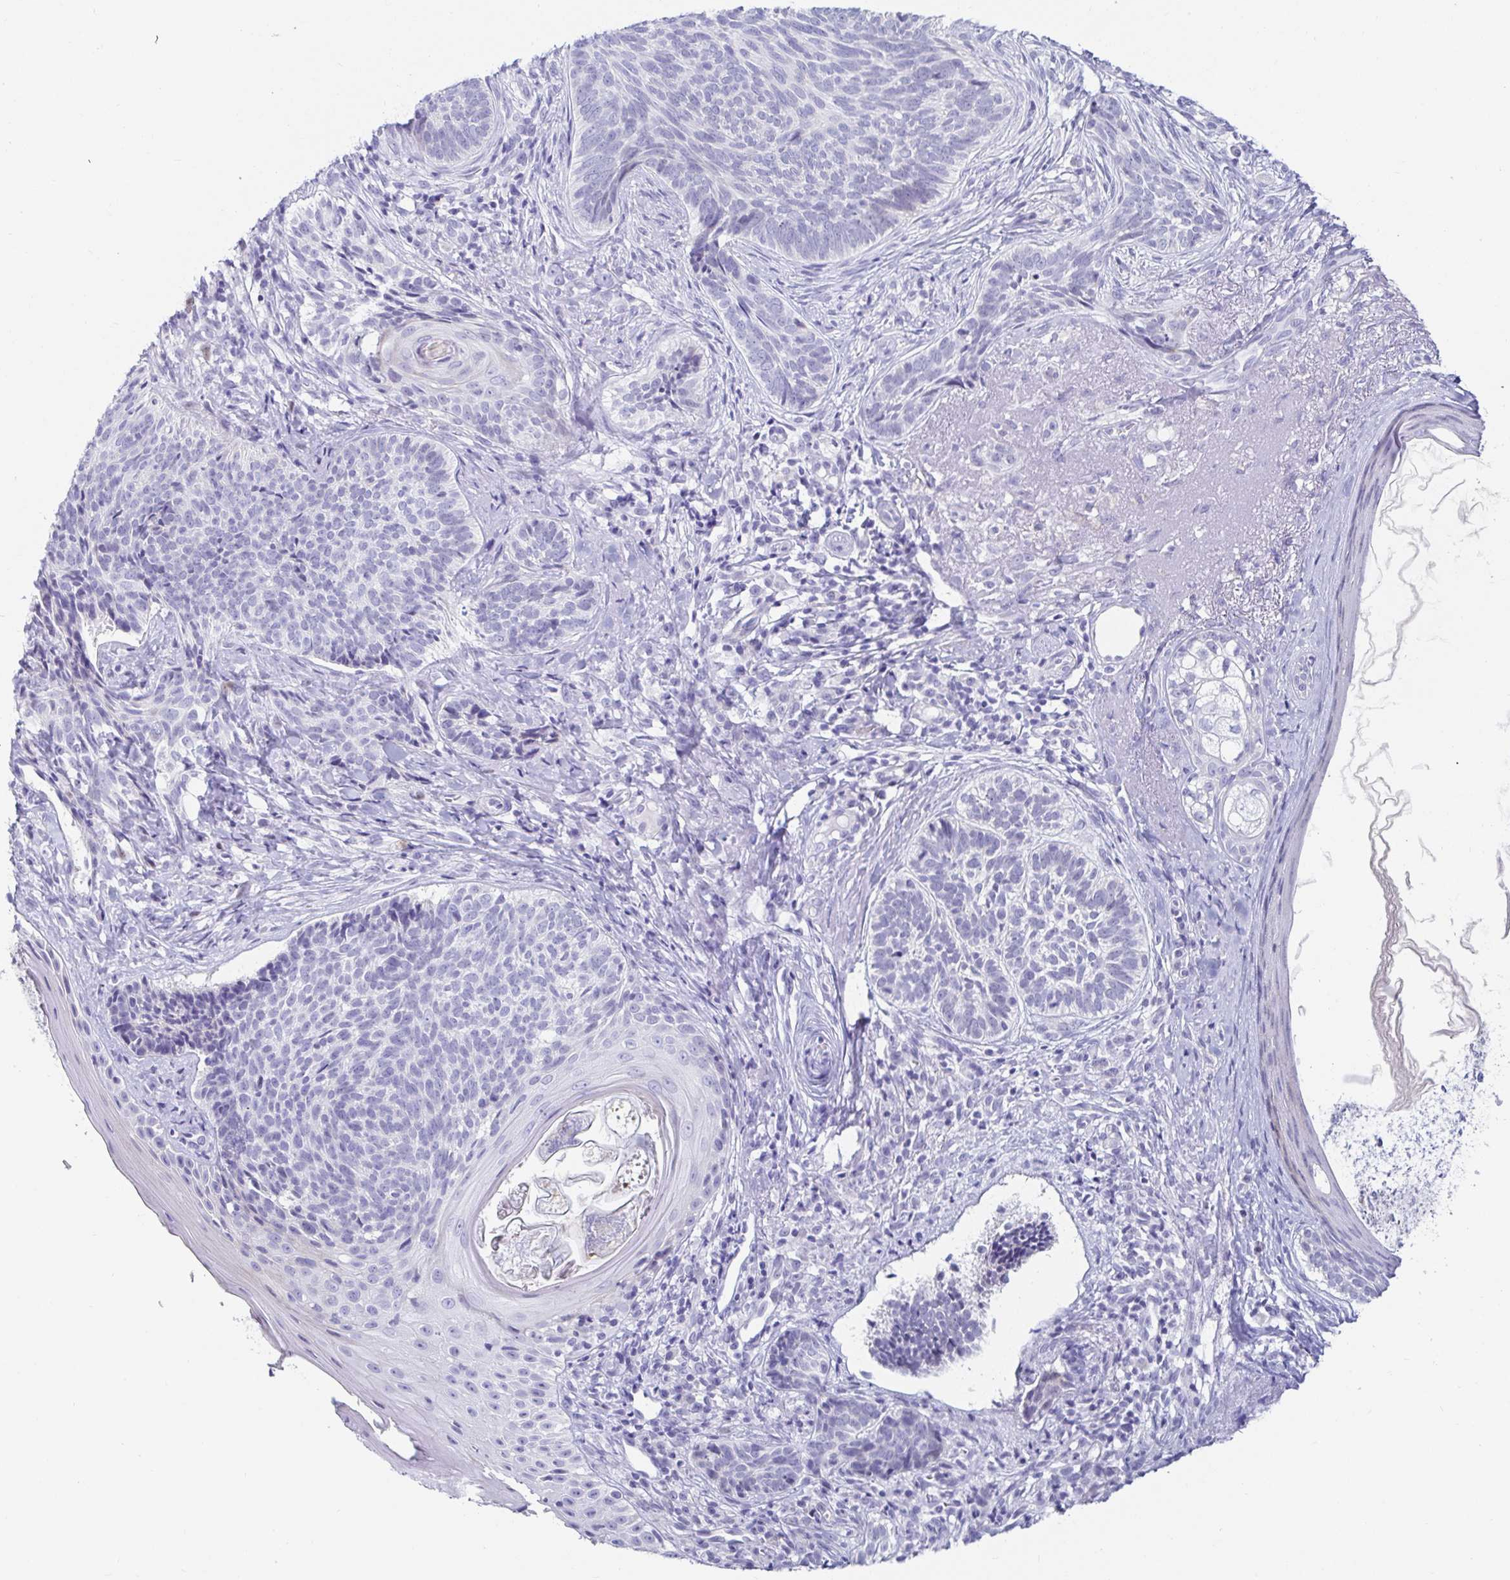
{"staining": {"intensity": "negative", "quantity": "none", "location": "none"}, "tissue": "skin cancer", "cell_type": "Tumor cells", "image_type": "cancer", "snomed": [{"axis": "morphology", "description": "Basal cell carcinoma"}, {"axis": "topography", "description": "Skin"}], "caption": "Tumor cells show no significant protein expression in skin cancer (basal cell carcinoma).", "gene": "OR10K1", "patient": {"sex": "female", "age": 74}}